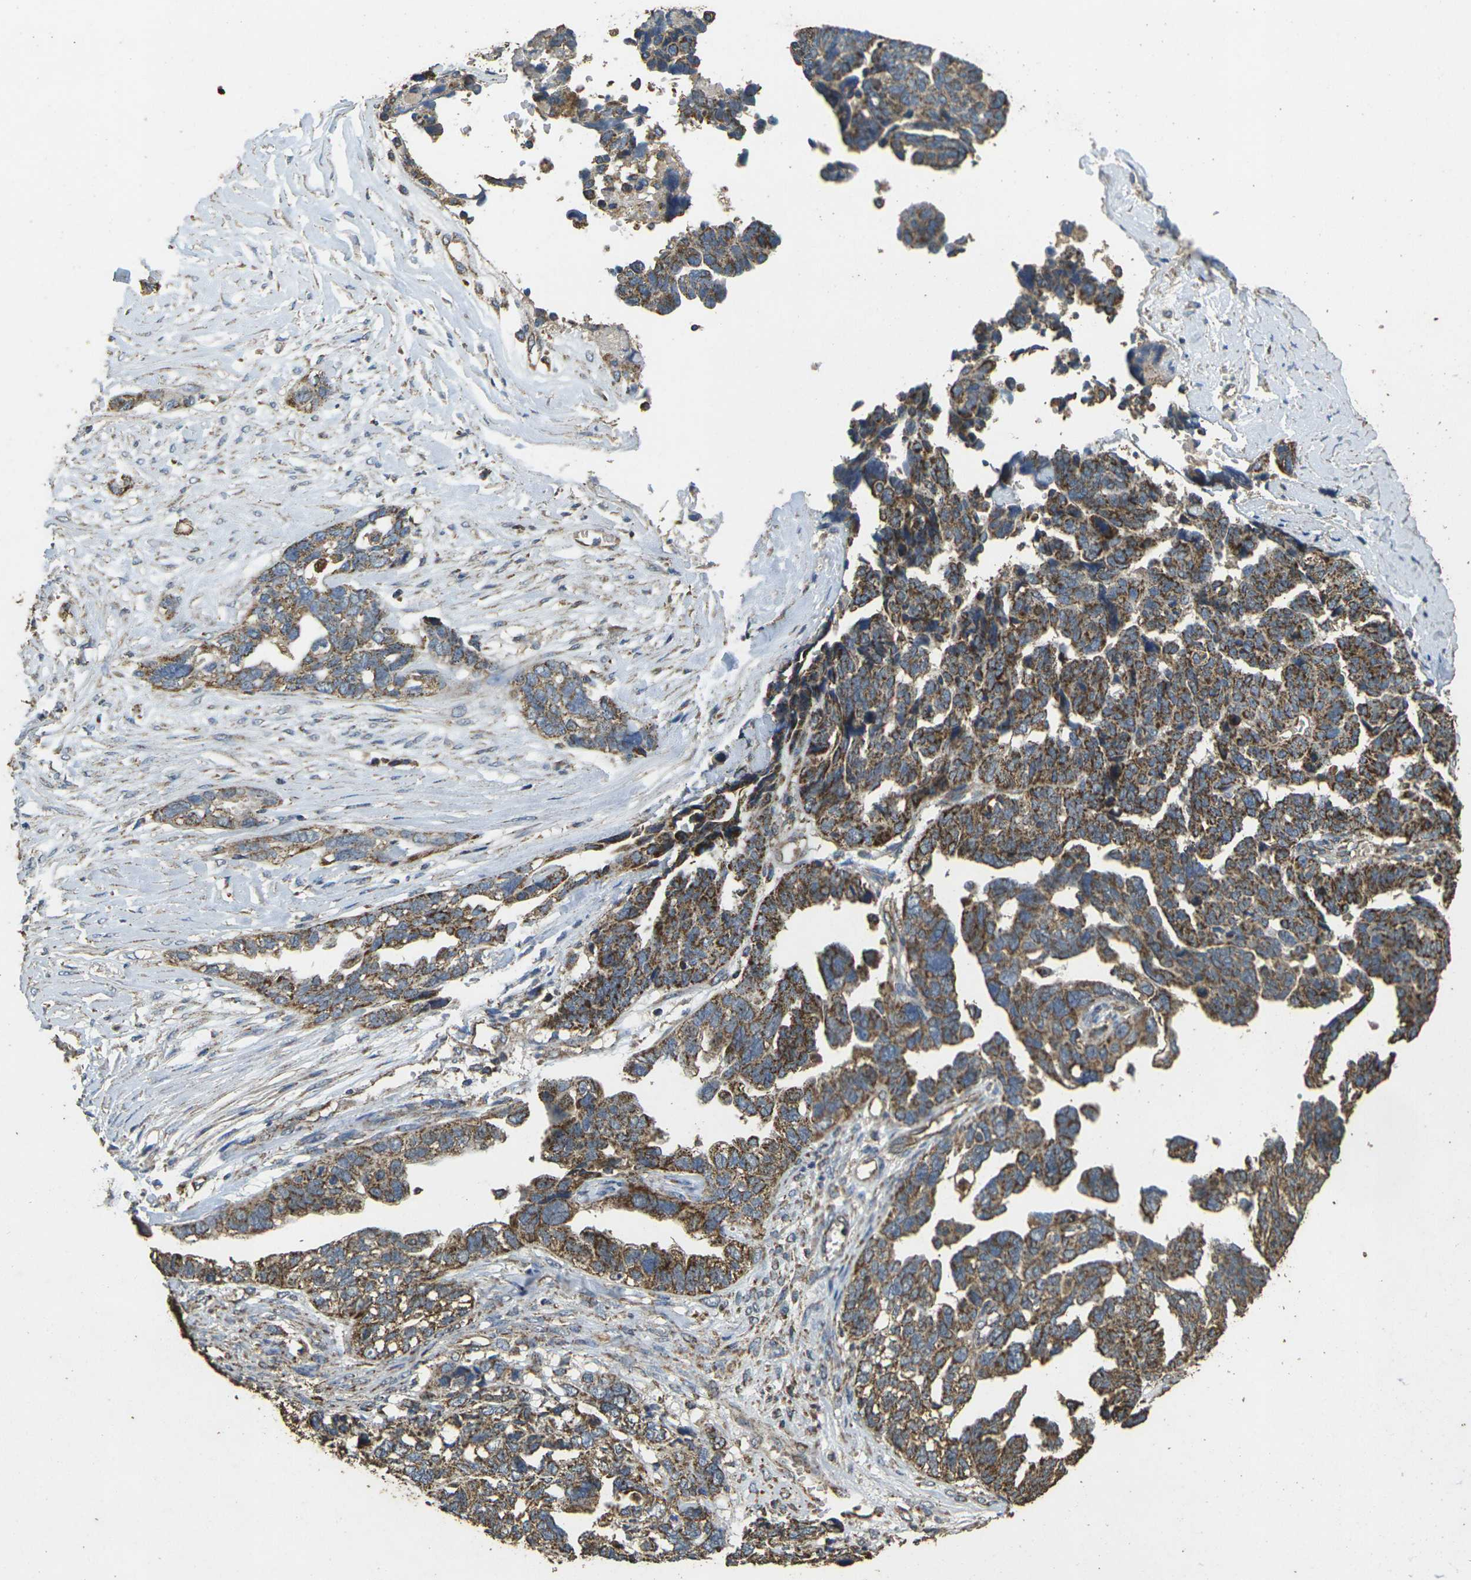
{"staining": {"intensity": "moderate", "quantity": ">75%", "location": "cytoplasmic/membranous"}, "tissue": "ovarian cancer", "cell_type": "Tumor cells", "image_type": "cancer", "snomed": [{"axis": "morphology", "description": "Cystadenocarcinoma, serous, NOS"}, {"axis": "topography", "description": "Ovary"}], "caption": "A medium amount of moderate cytoplasmic/membranous expression is identified in about >75% of tumor cells in ovarian serous cystadenocarcinoma tissue.", "gene": "MAPK11", "patient": {"sex": "female", "age": 79}}